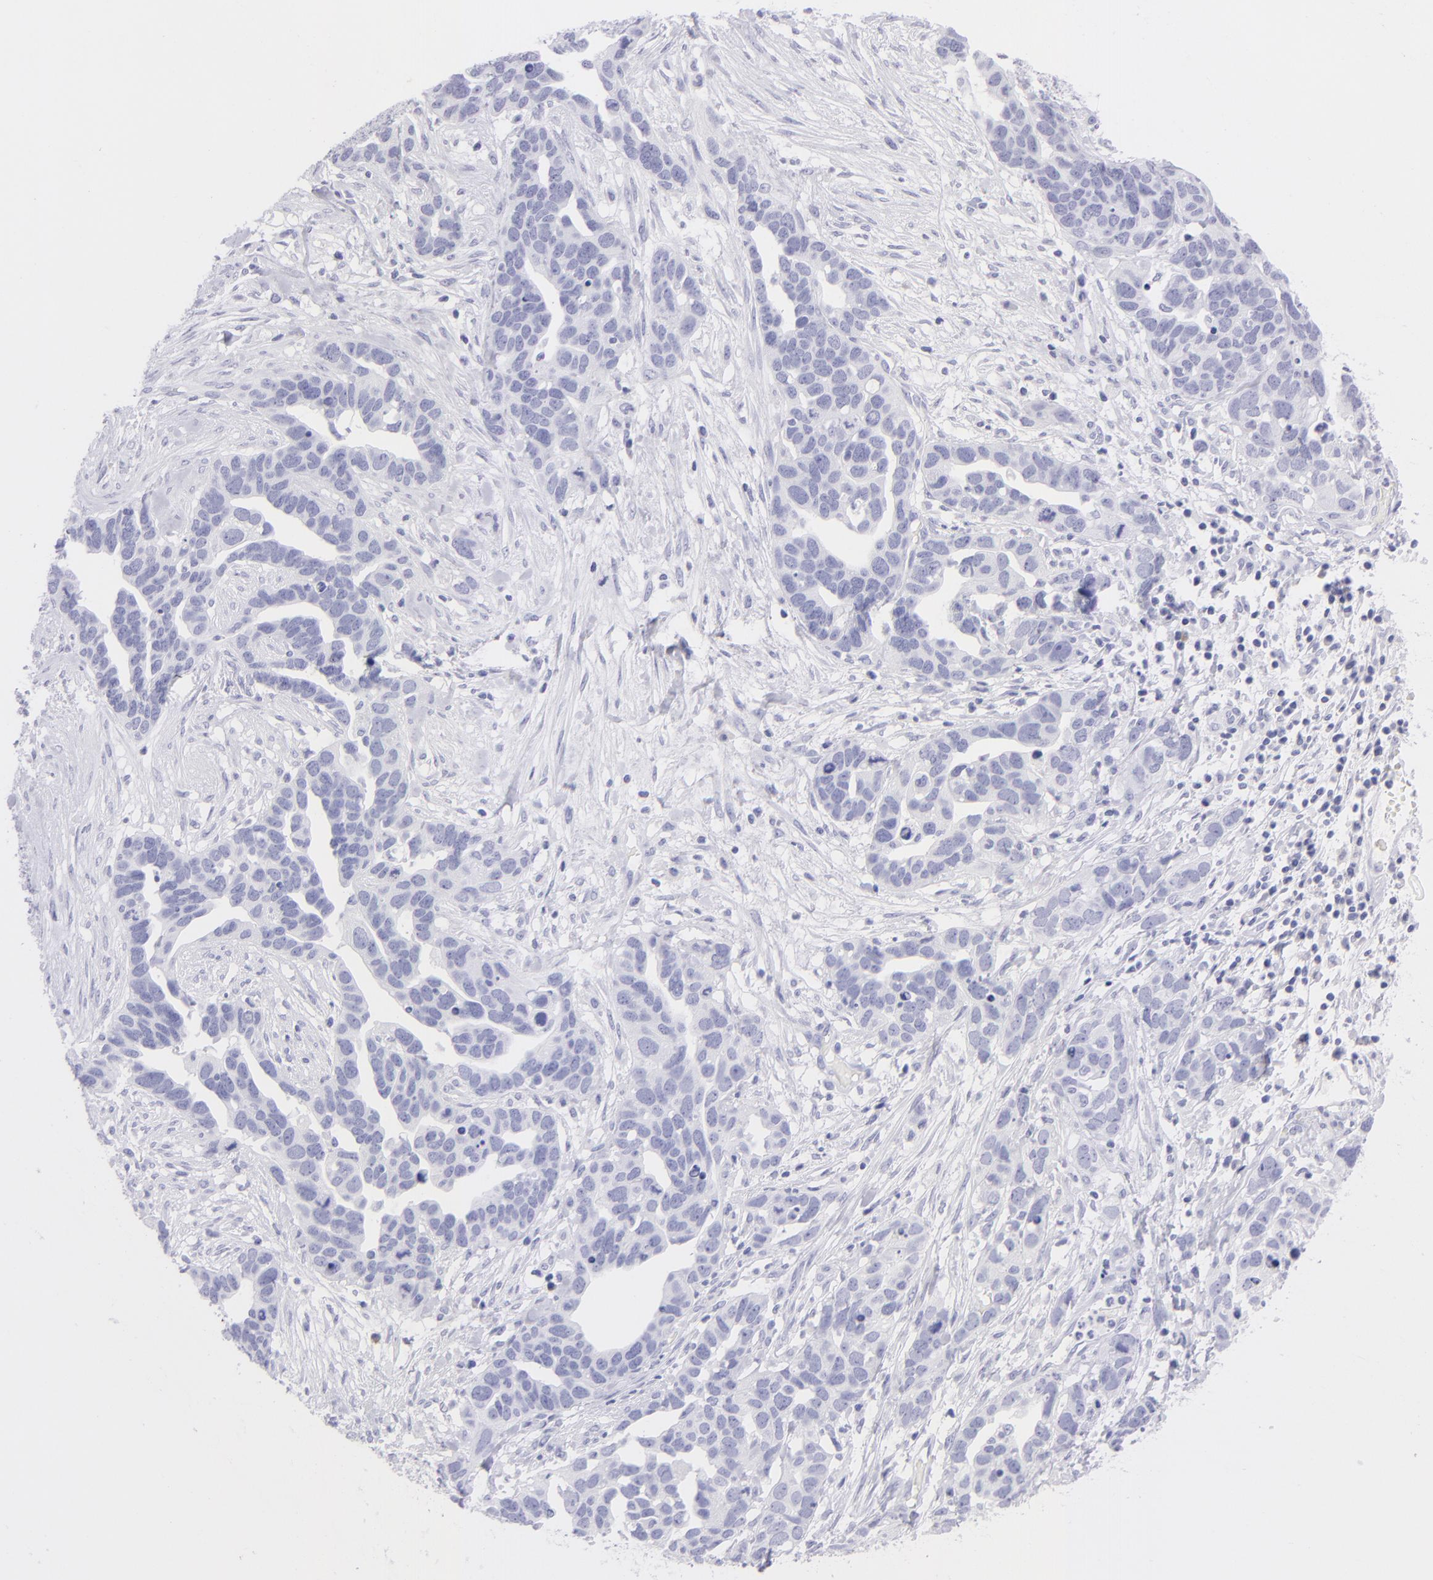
{"staining": {"intensity": "negative", "quantity": "none", "location": "none"}, "tissue": "ovarian cancer", "cell_type": "Tumor cells", "image_type": "cancer", "snomed": [{"axis": "morphology", "description": "Cystadenocarcinoma, serous, NOS"}, {"axis": "topography", "description": "Ovary"}], "caption": "Immunohistochemical staining of ovarian cancer (serous cystadenocarcinoma) demonstrates no significant staining in tumor cells.", "gene": "SLC1A2", "patient": {"sex": "female", "age": 54}}